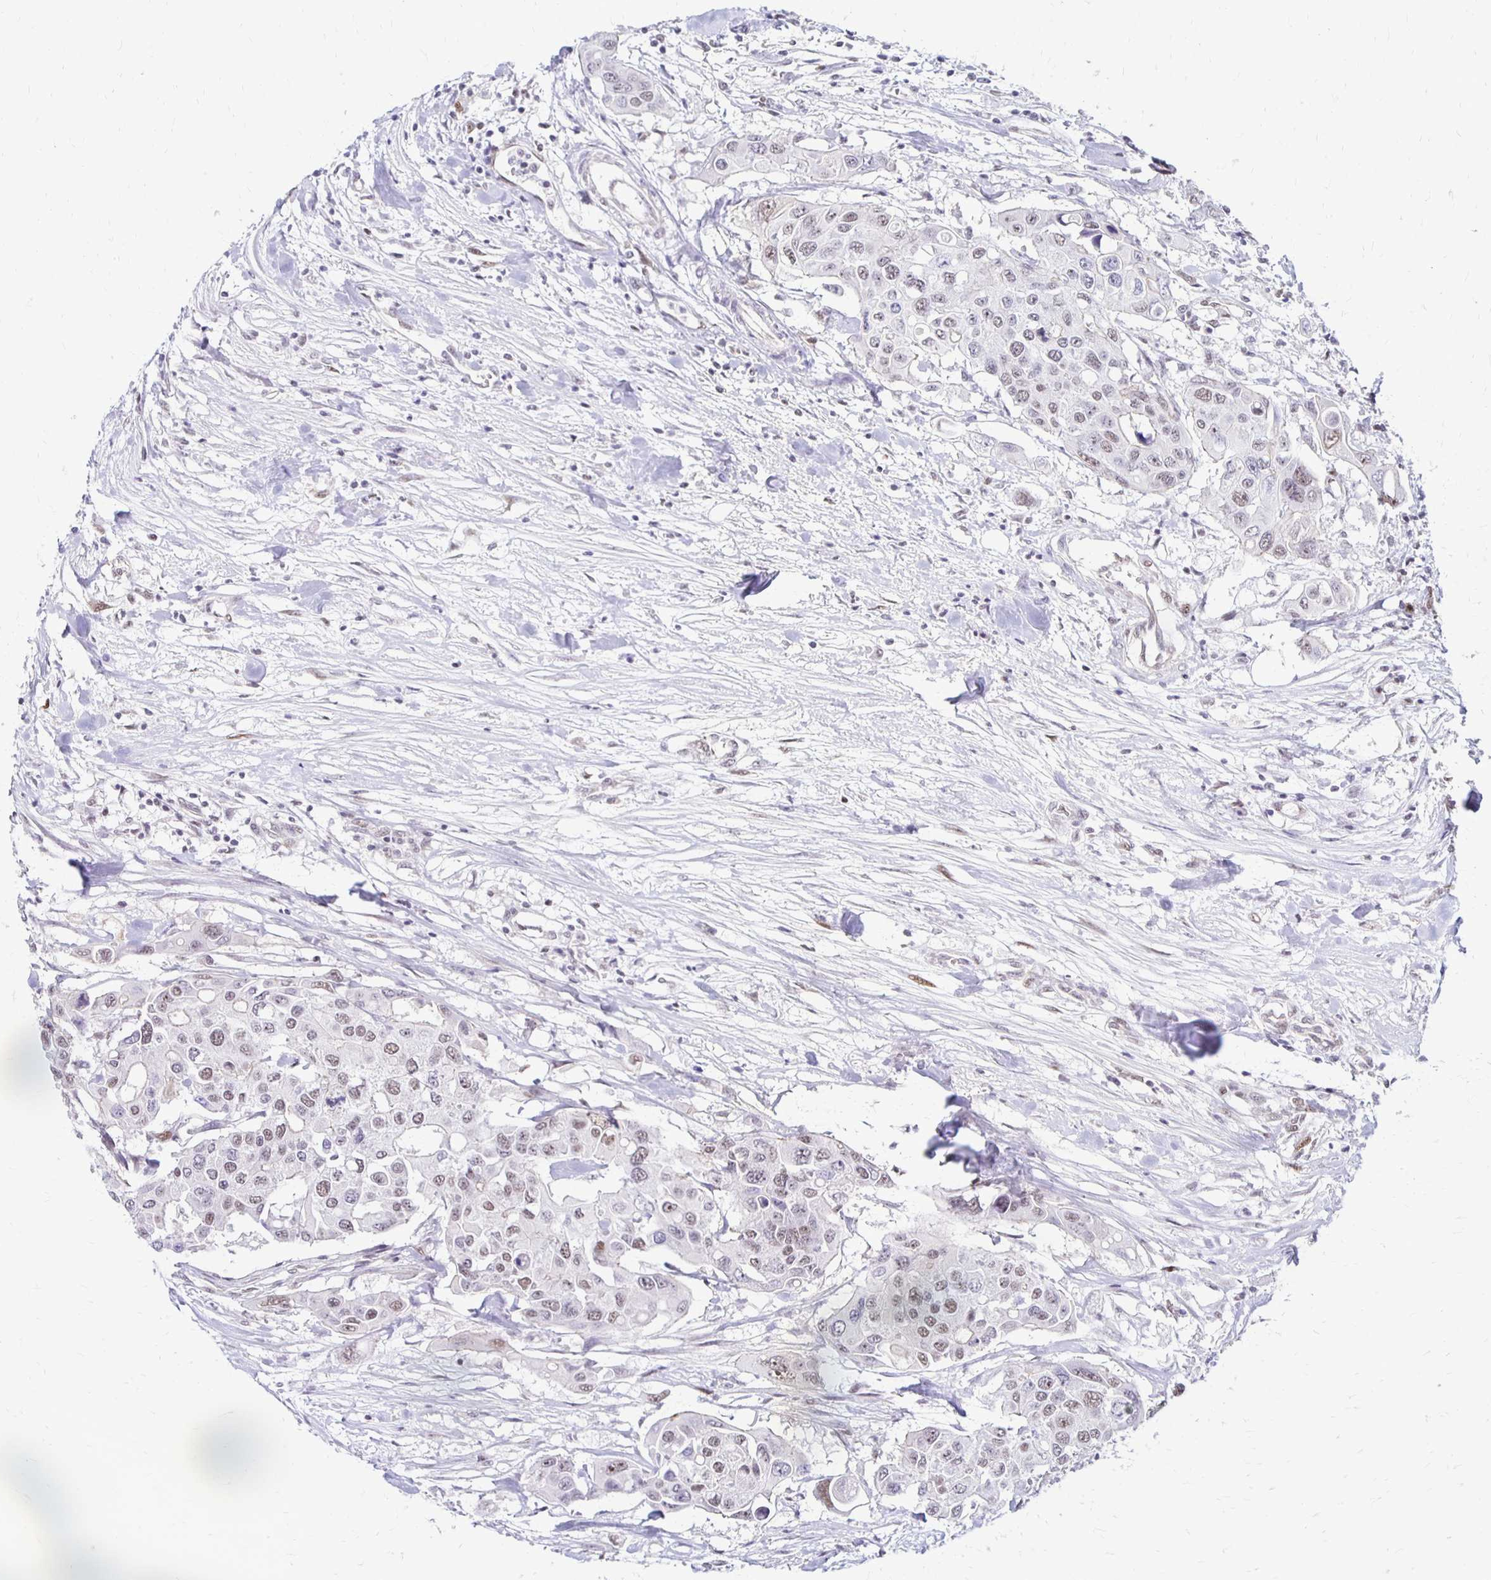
{"staining": {"intensity": "weak", "quantity": "<25%", "location": "nuclear"}, "tissue": "colorectal cancer", "cell_type": "Tumor cells", "image_type": "cancer", "snomed": [{"axis": "morphology", "description": "Adenocarcinoma, NOS"}, {"axis": "topography", "description": "Colon"}], "caption": "A photomicrograph of colorectal cancer stained for a protein displays no brown staining in tumor cells.", "gene": "DDB2", "patient": {"sex": "male", "age": 77}}